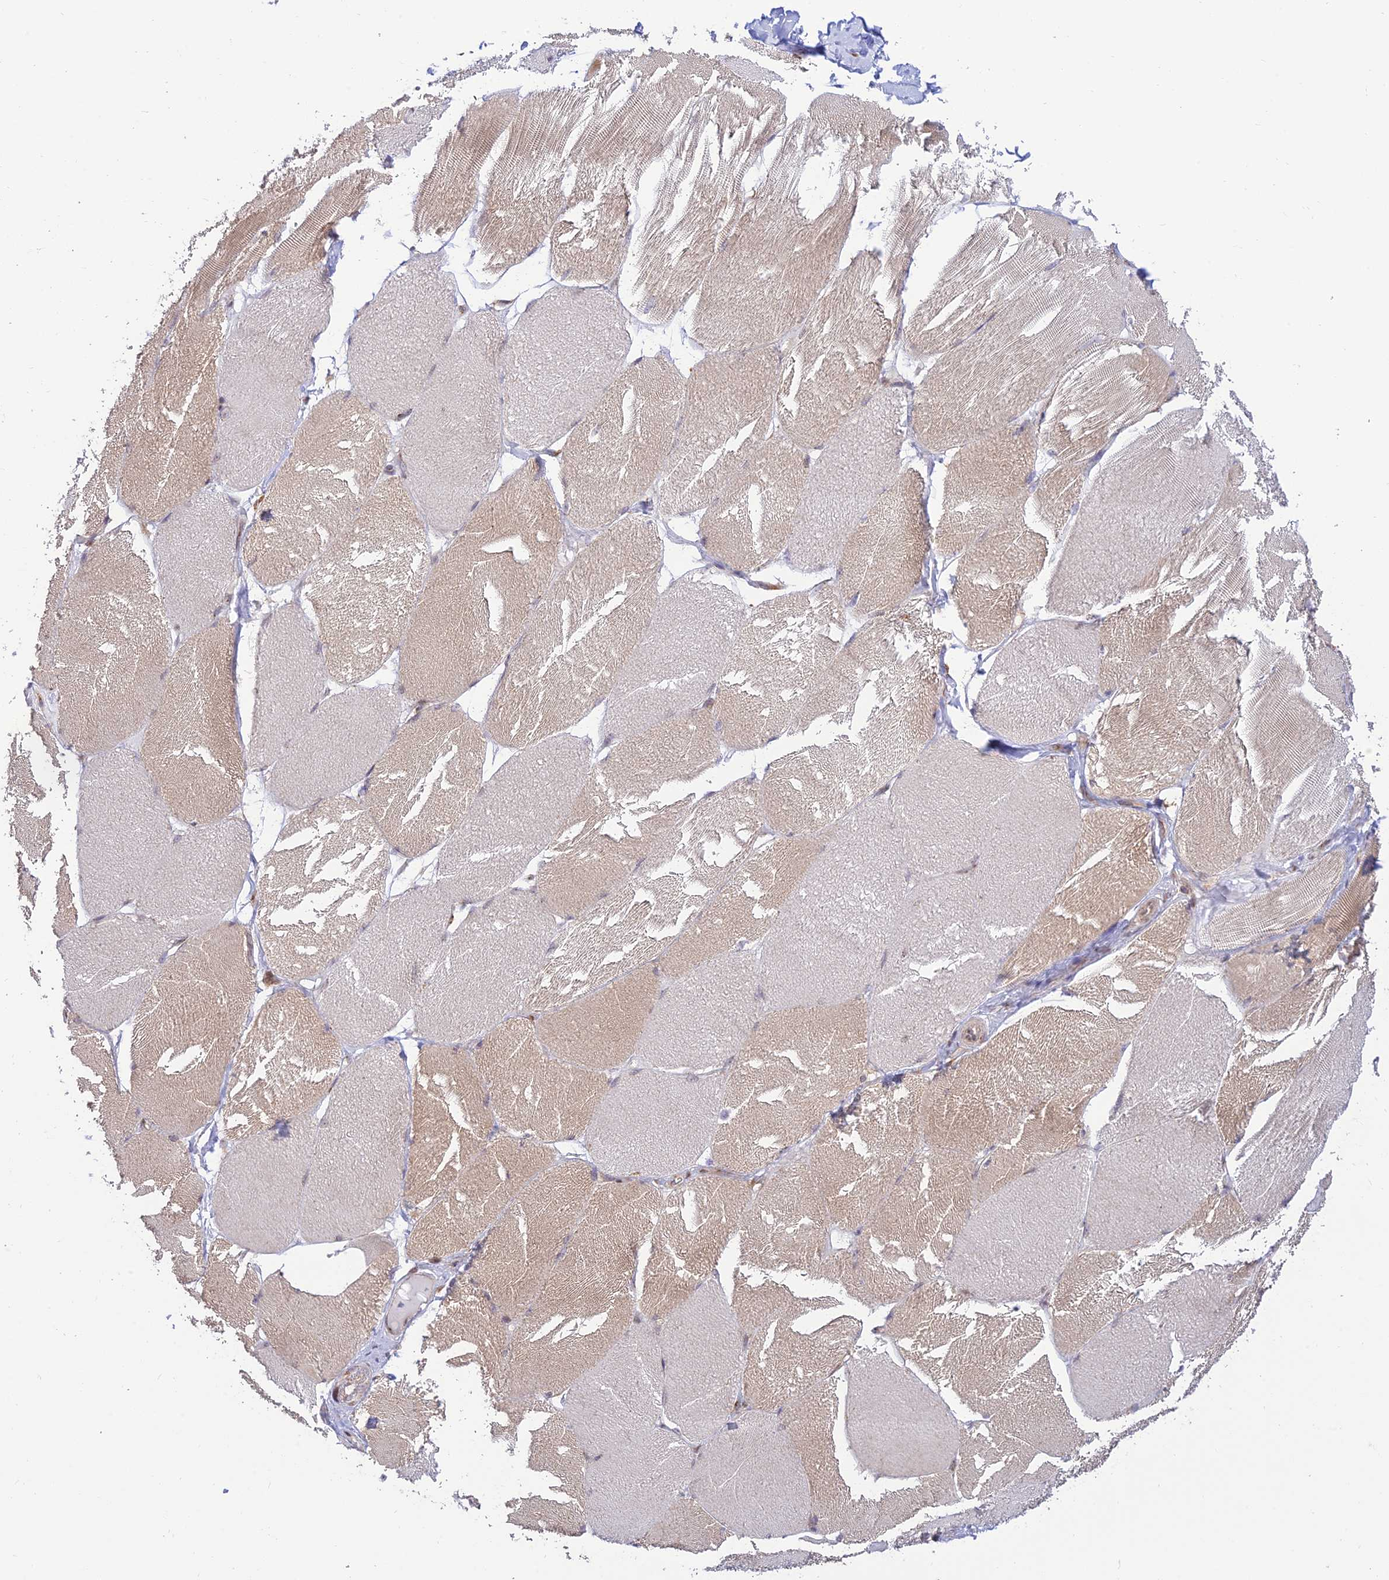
{"staining": {"intensity": "weak", "quantity": "25%-75%", "location": "cytoplasmic/membranous"}, "tissue": "skeletal muscle", "cell_type": "Myocytes", "image_type": "normal", "snomed": [{"axis": "morphology", "description": "Normal tissue, NOS"}, {"axis": "topography", "description": "Skin"}, {"axis": "topography", "description": "Skeletal muscle"}], "caption": "Weak cytoplasmic/membranous protein positivity is seen in approximately 25%-75% of myocytes in skeletal muscle. (IHC, brightfield microscopy, high magnification).", "gene": "GOLGA3", "patient": {"sex": "male", "age": 83}}